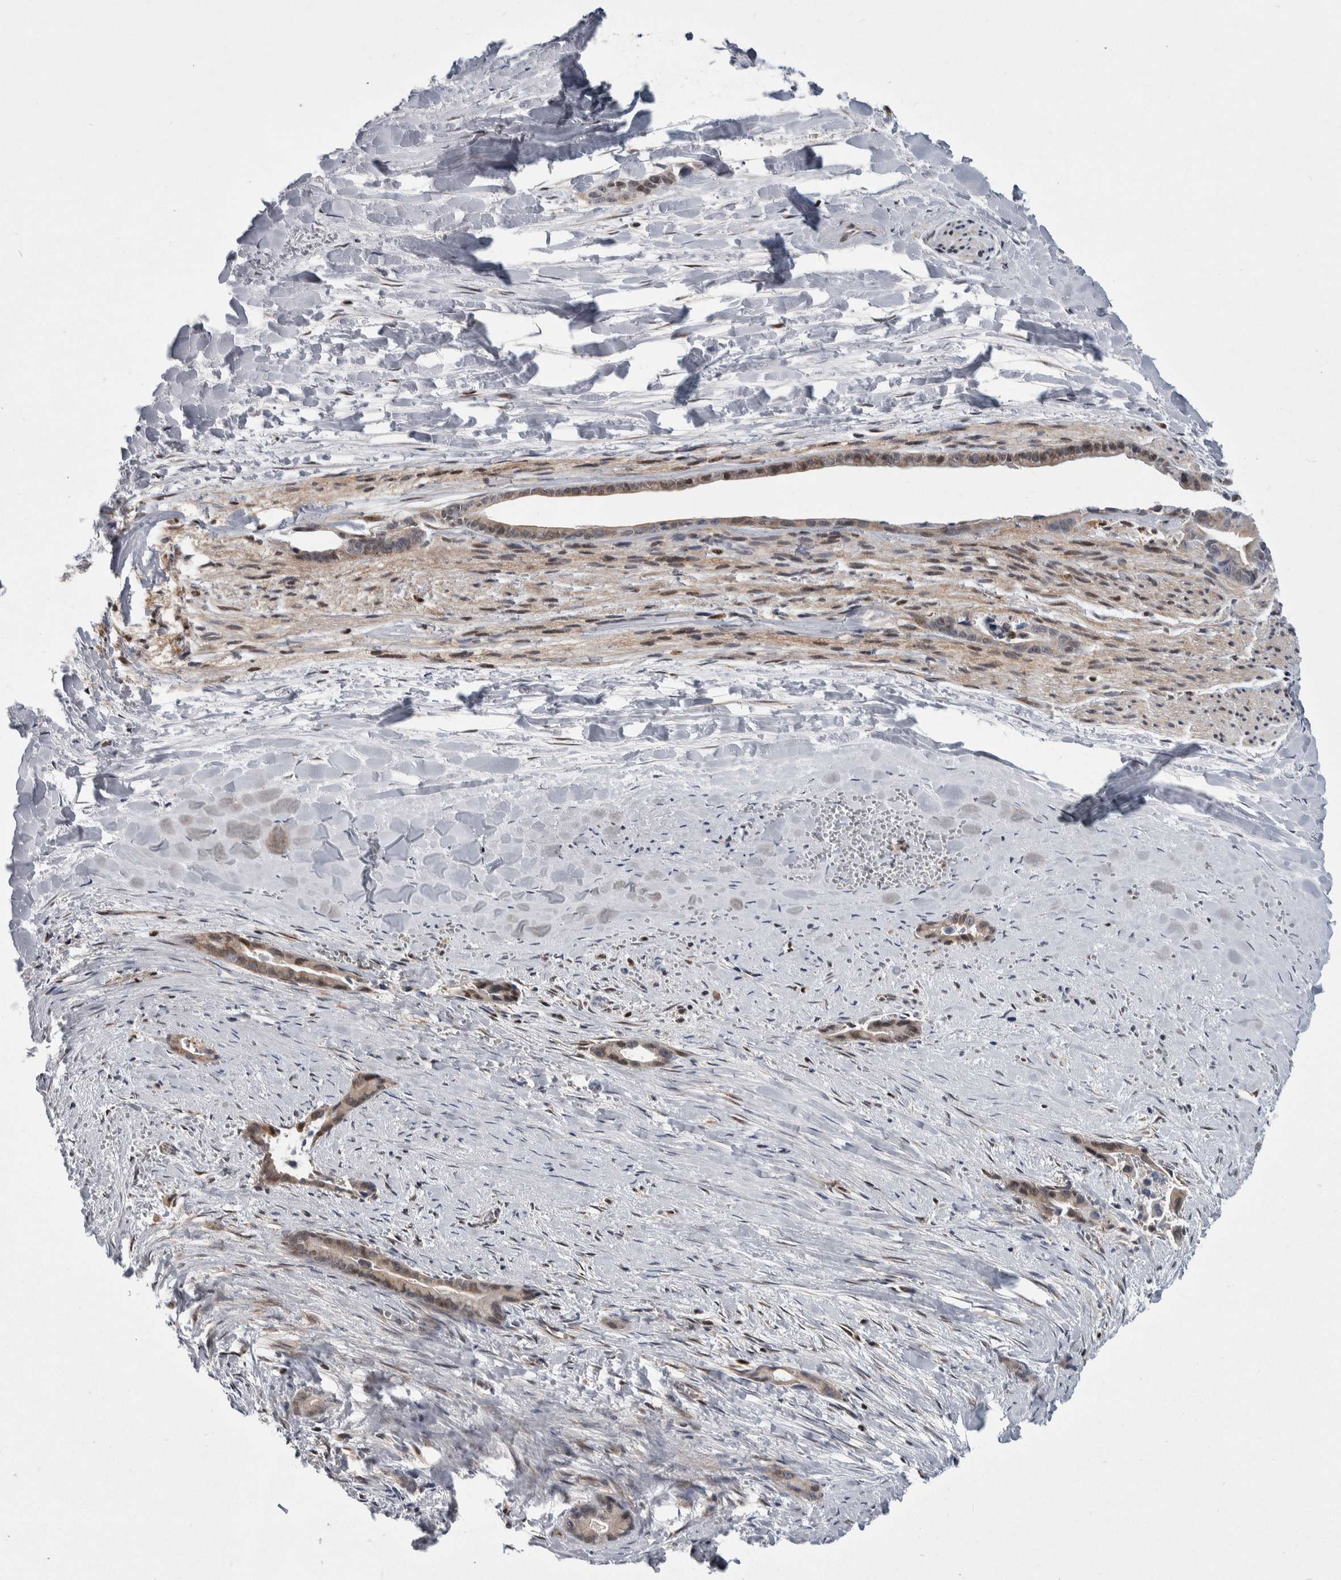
{"staining": {"intensity": "weak", "quantity": ">75%", "location": "cytoplasmic/membranous"}, "tissue": "liver cancer", "cell_type": "Tumor cells", "image_type": "cancer", "snomed": [{"axis": "morphology", "description": "Cholangiocarcinoma"}, {"axis": "topography", "description": "Liver"}], "caption": "A high-resolution photomicrograph shows immunohistochemistry staining of liver cancer (cholangiocarcinoma), which shows weak cytoplasmic/membranous expression in about >75% of tumor cells.", "gene": "PTPA", "patient": {"sex": "female", "age": 55}}